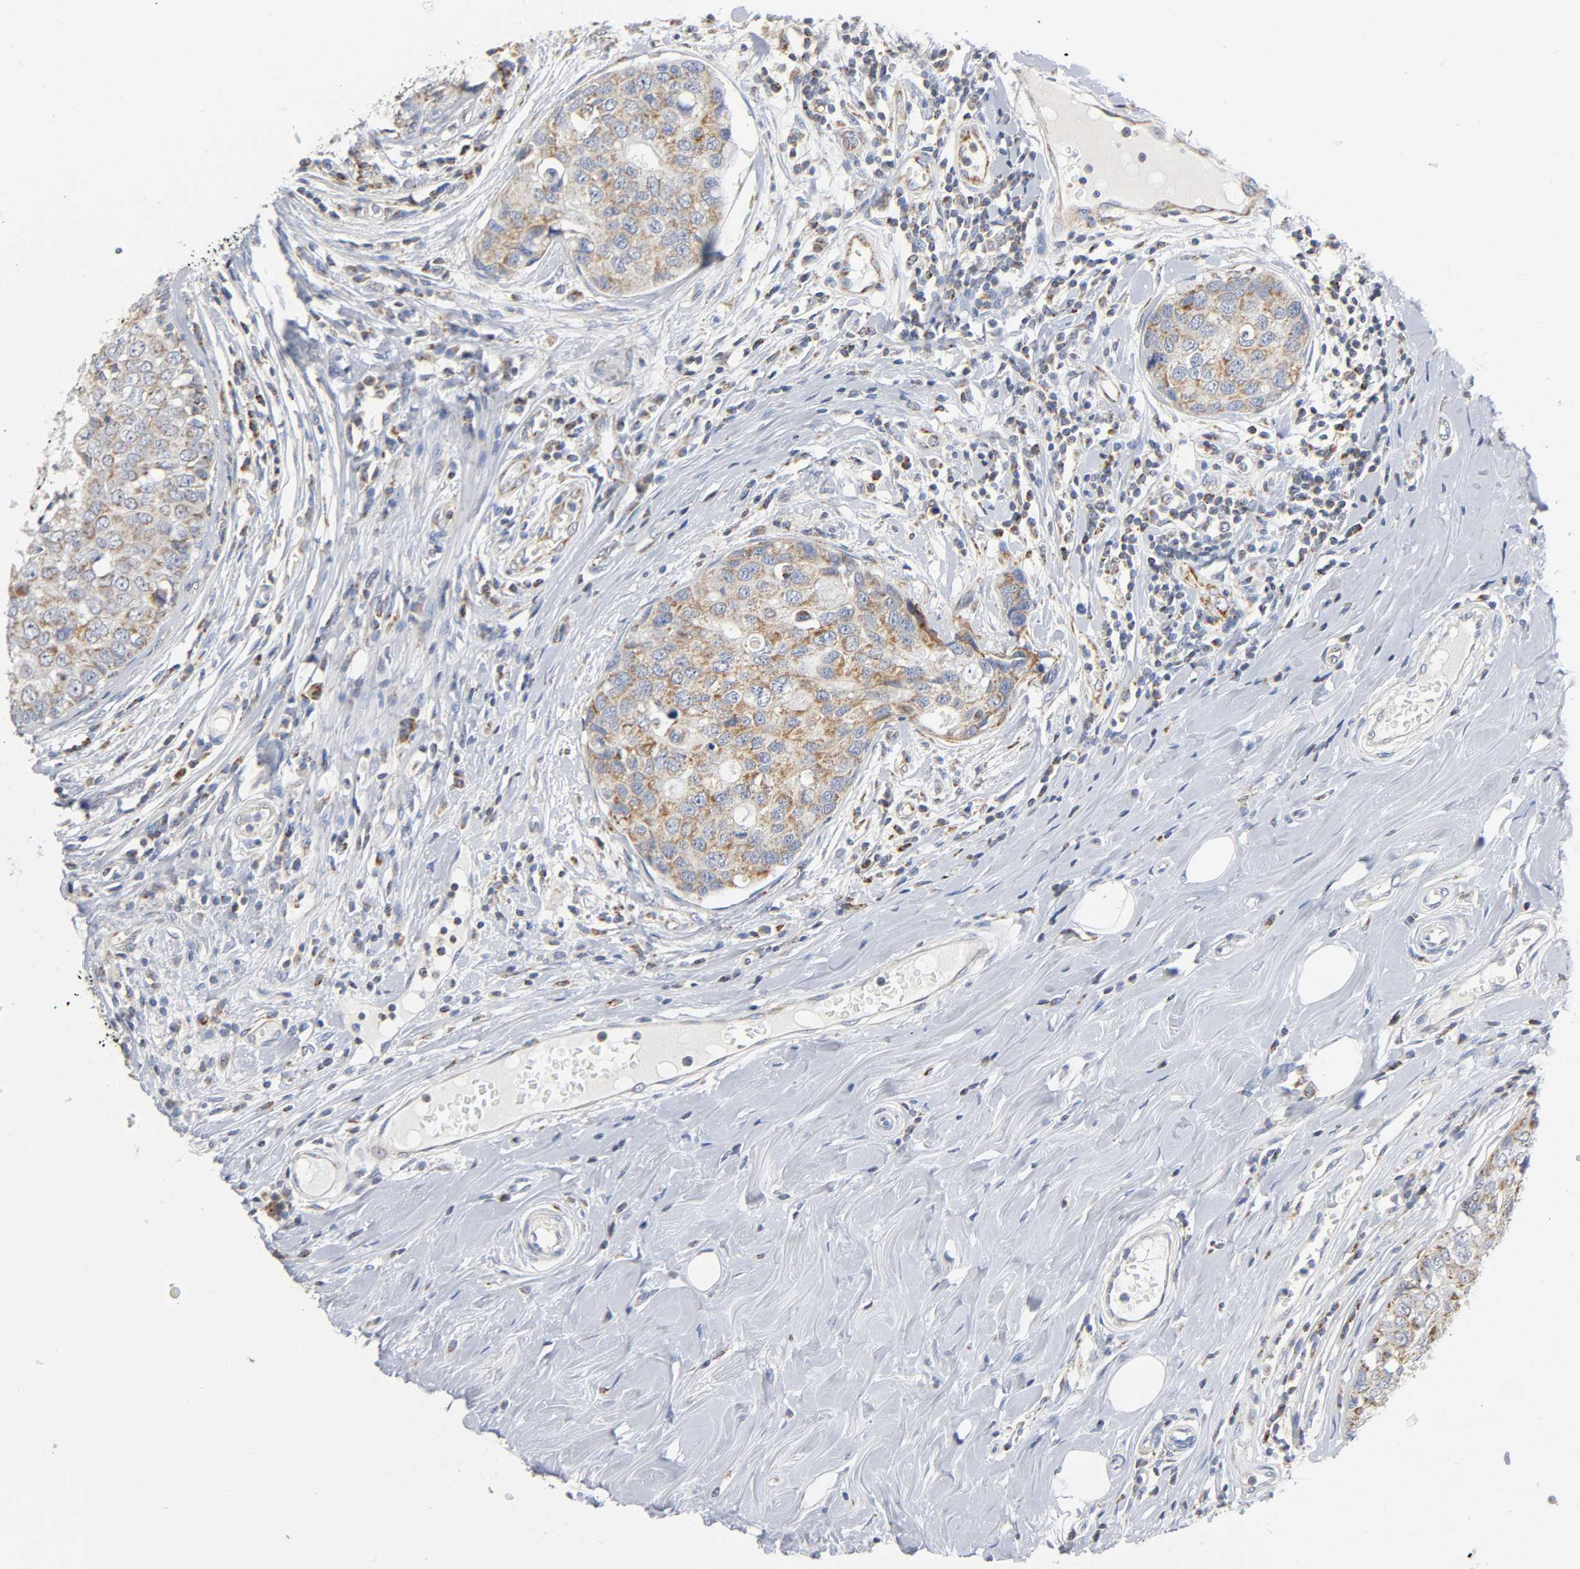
{"staining": {"intensity": "moderate", "quantity": ">75%", "location": "cytoplasmic/membranous"}, "tissue": "breast cancer", "cell_type": "Tumor cells", "image_type": "cancer", "snomed": [{"axis": "morphology", "description": "Duct carcinoma"}, {"axis": "topography", "description": "Breast"}], "caption": "Brown immunohistochemical staining in human breast cancer reveals moderate cytoplasmic/membranous positivity in approximately >75% of tumor cells.", "gene": "BAK1", "patient": {"sex": "female", "age": 27}}